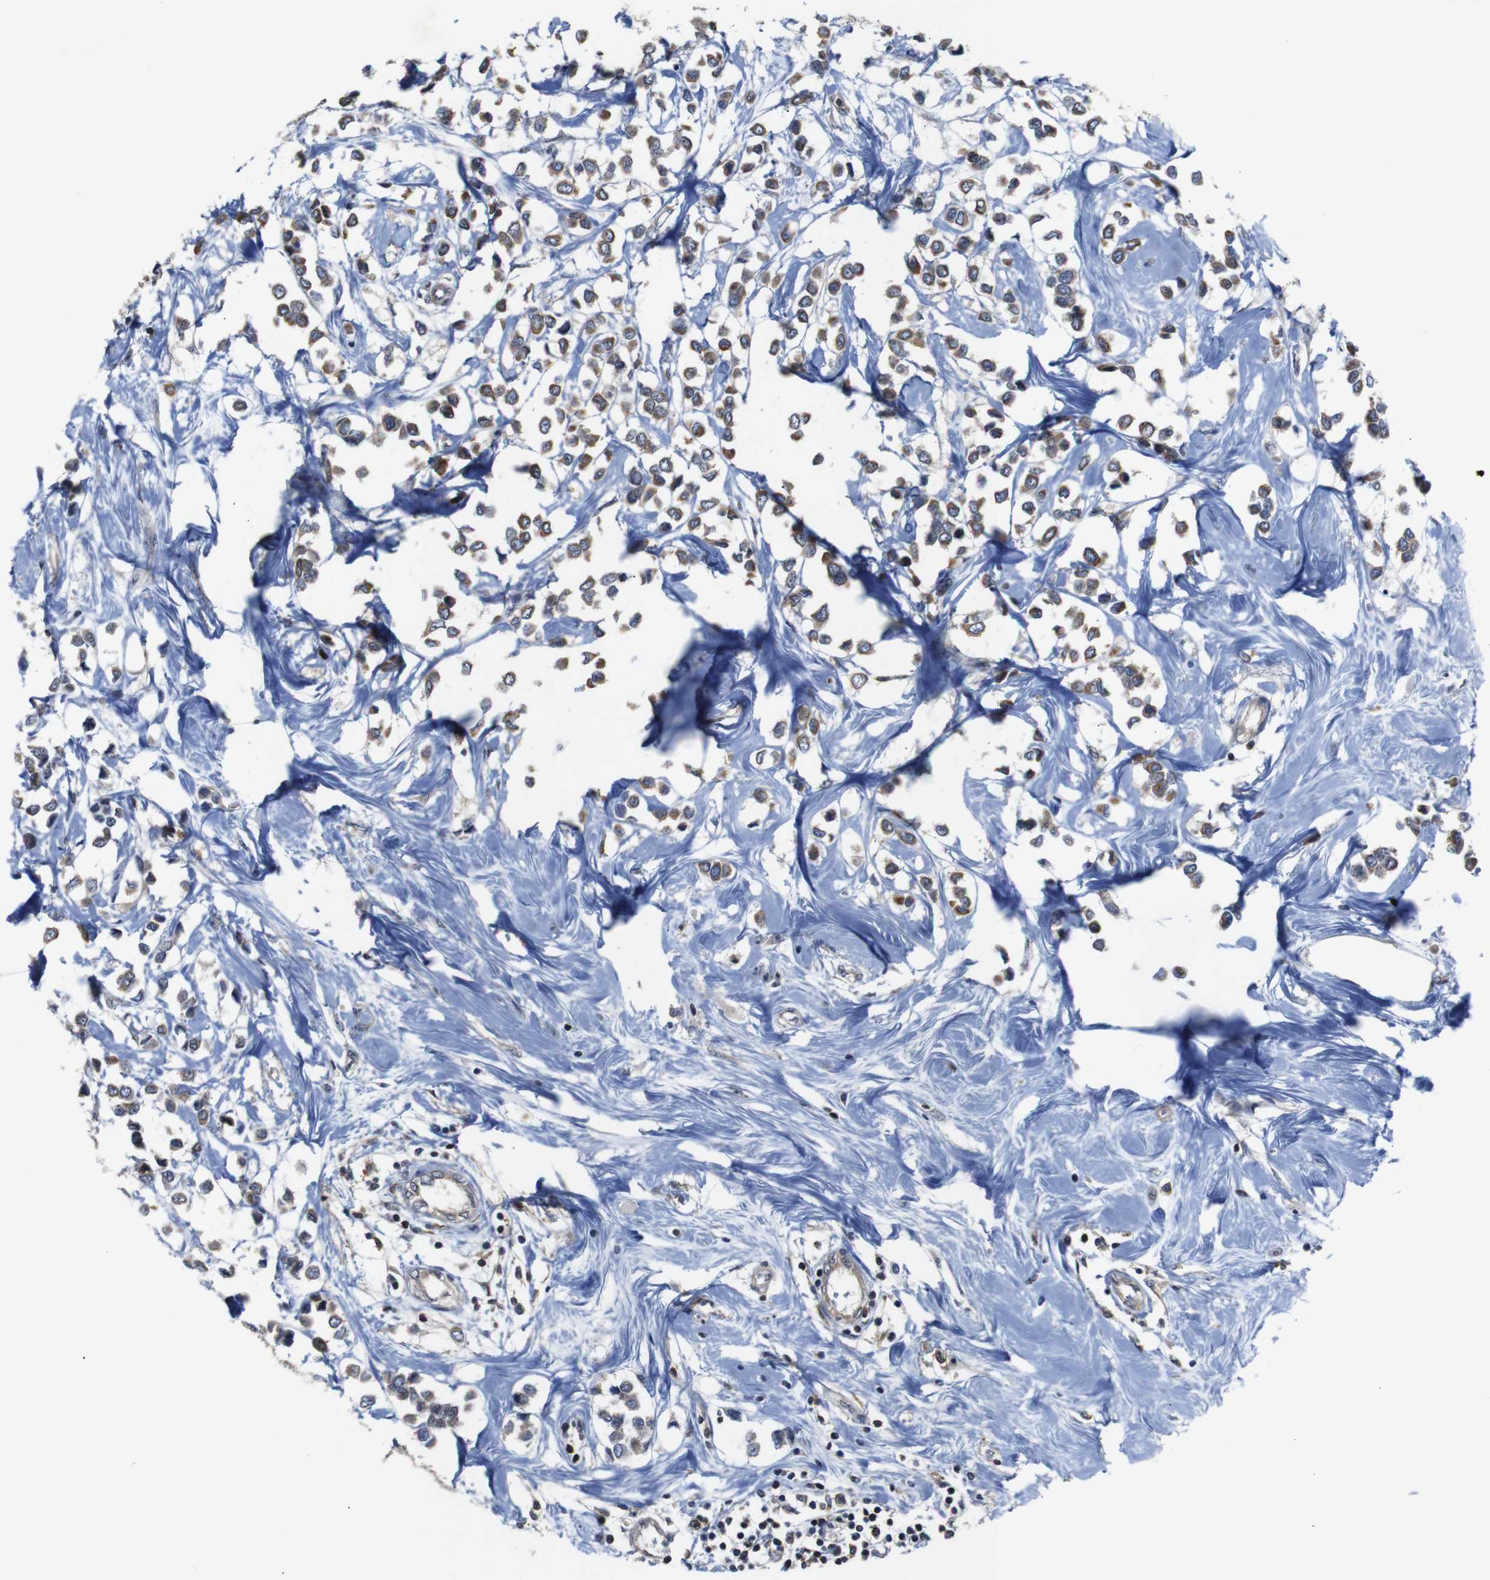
{"staining": {"intensity": "moderate", "quantity": ">75%", "location": "cytoplasmic/membranous"}, "tissue": "breast cancer", "cell_type": "Tumor cells", "image_type": "cancer", "snomed": [{"axis": "morphology", "description": "Lobular carcinoma"}, {"axis": "topography", "description": "Breast"}], "caption": "Human lobular carcinoma (breast) stained with a brown dye reveals moderate cytoplasmic/membranous positive staining in approximately >75% of tumor cells.", "gene": "BRWD3", "patient": {"sex": "female", "age": 51}}